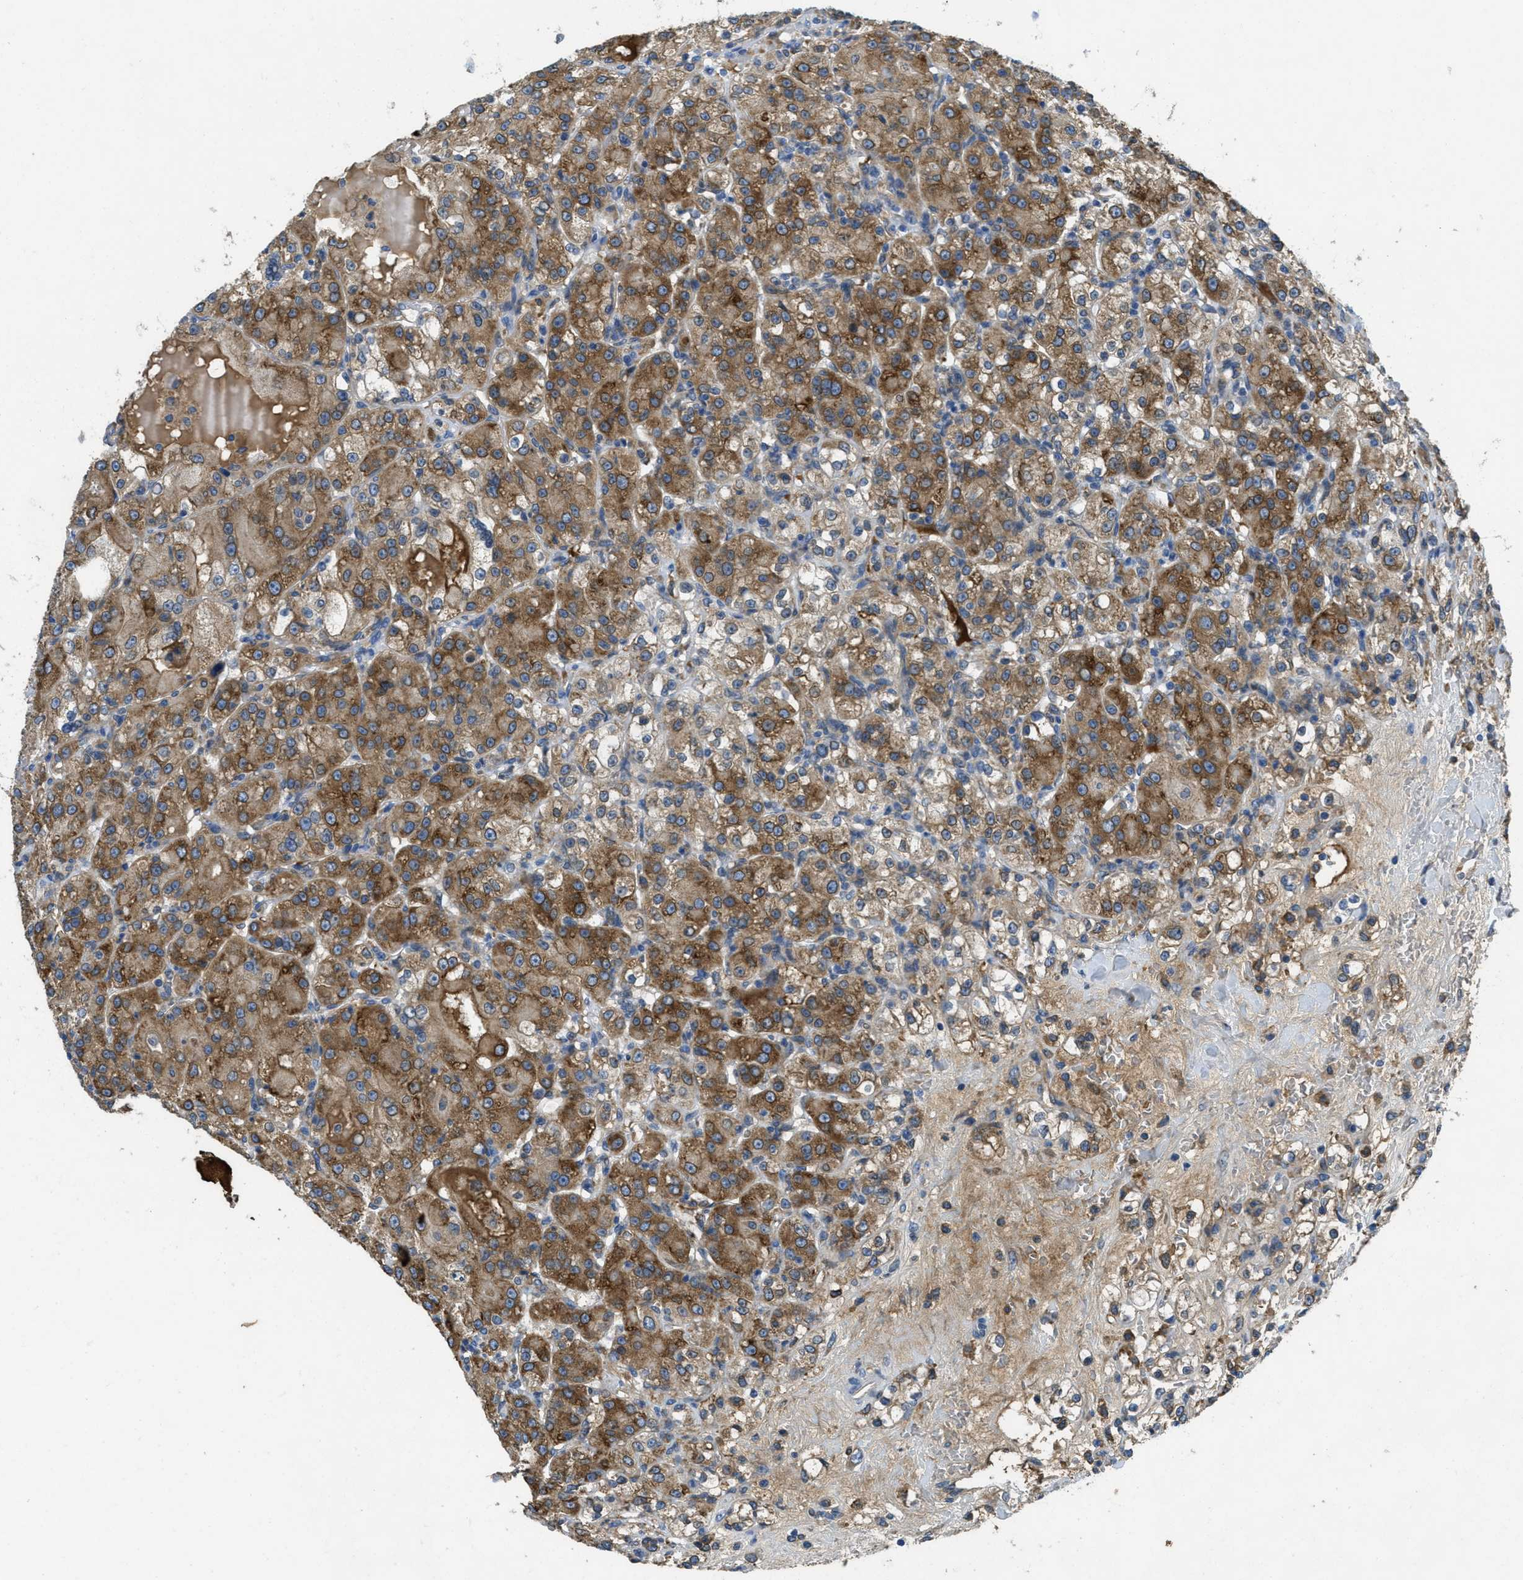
{"staining": {"intensity": "moderate", "quantity": ">75%", "location": "cytoplasmic/membranous"}, "tissue": "renal cancer", "cell_type": "Tumor cells", "image_type": "cancer", "snomed": [{"axis": "morphology", "description": "Normal tissue, NOS"}, {"axis": "morphology", "description": "Adenocarcinoma, NOS"}, {"axis": "topography", "description": "Kidney"}], "caption": "Immunohistochemical staining of human renal adenocarcinoma exhibits medium levels of moderate cytoplasmic/membranous positivity in about >75% of tumor cells.", "gene": "MPDU1", "patient": {"sex": "male", "age": 61}}